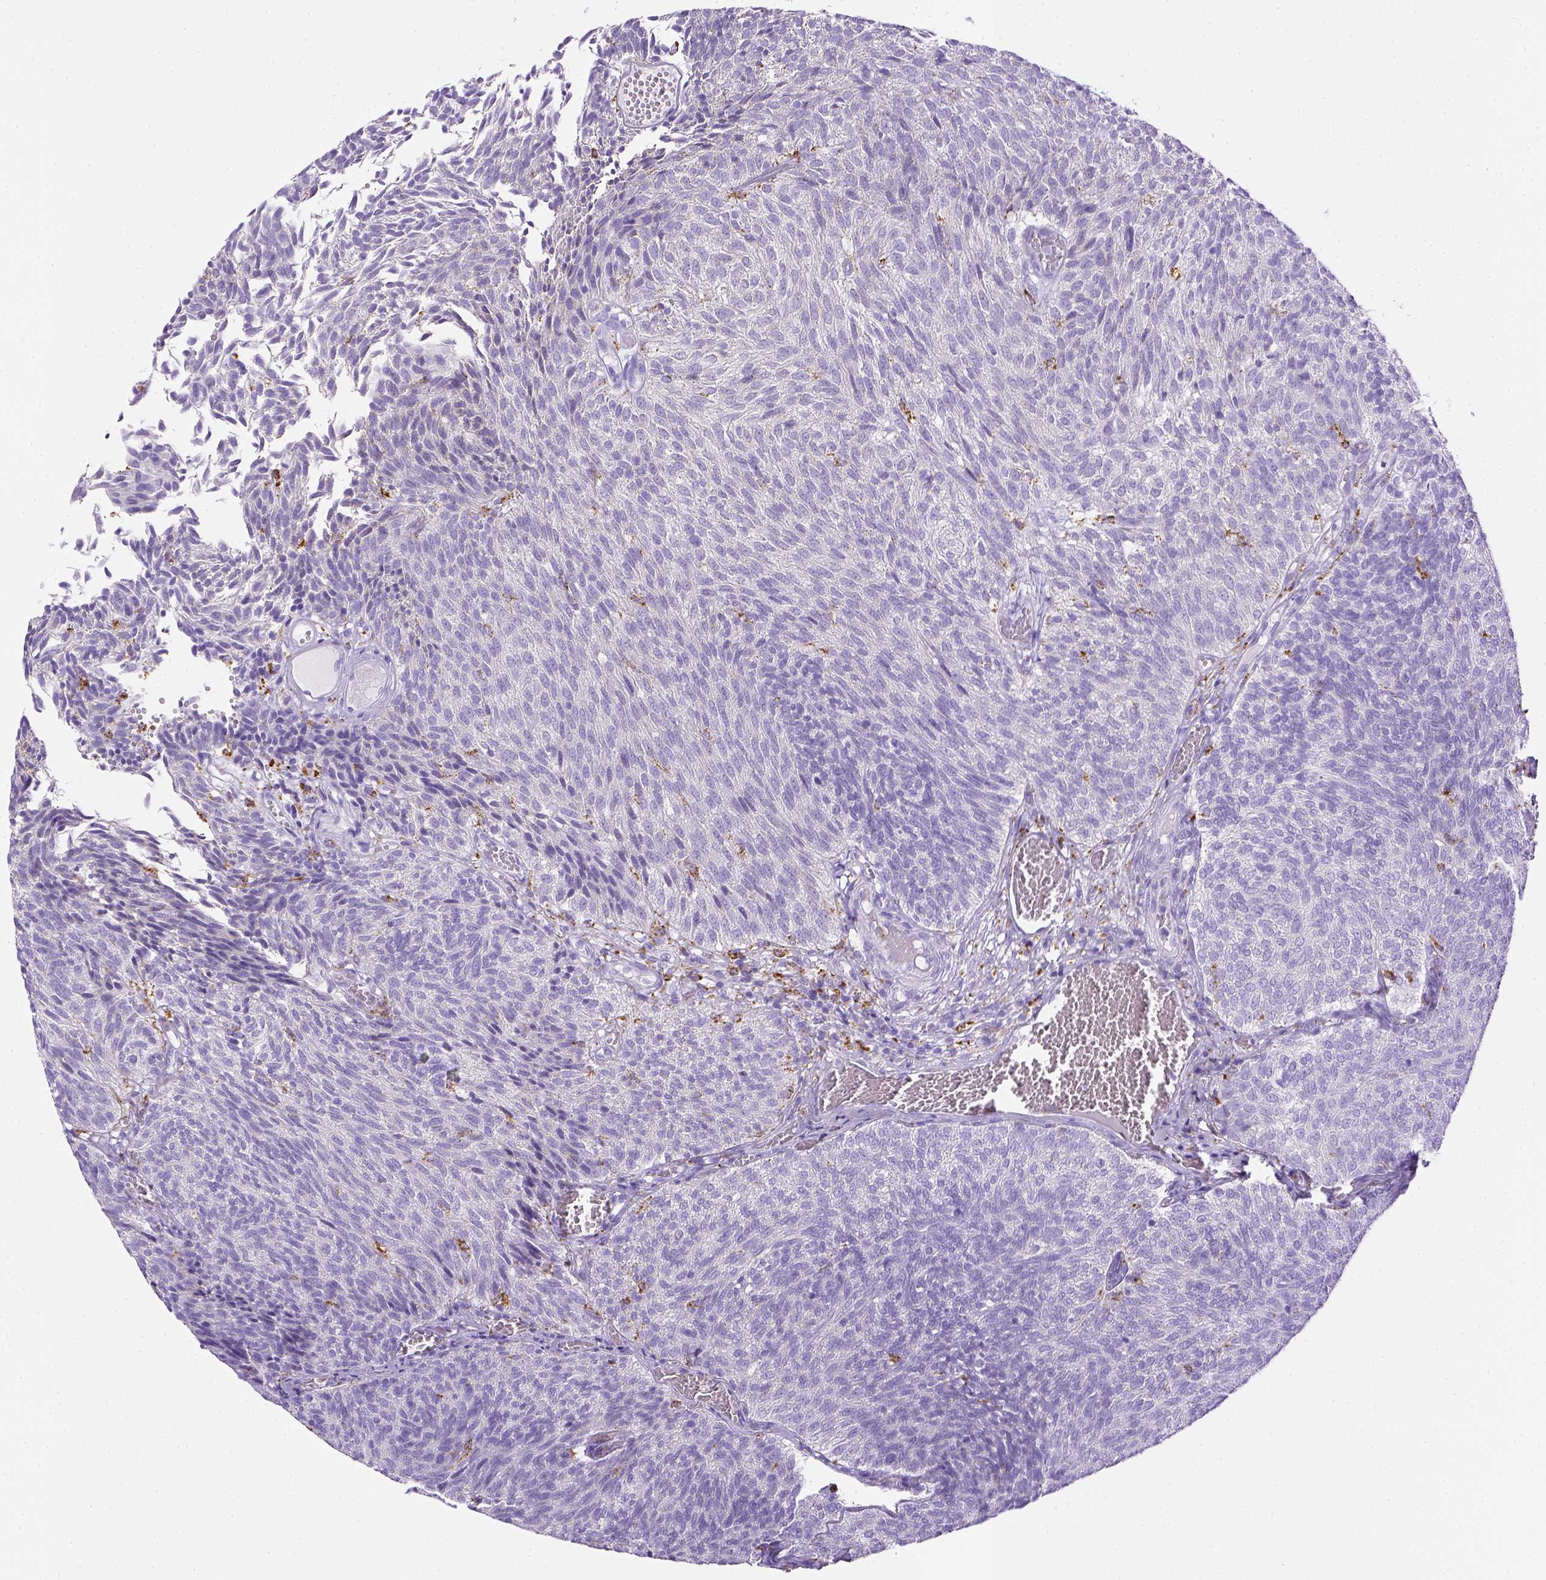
{"staining": {"intensity": "negative", "quantity": "none", "location": "none"}, "tissue": "urothelial cancer", "cell_type": "Tumor cells", "image_type": "cancer", "snomed": [{"axis": "morphology", "description": "Urothelial carcinoma, Low grade"}, {"axis": "topography", "description": "Urinary bladder"}], "caption": "Immunohistochemistry image of neoplastic tissue: urothelial carcinoma (low-grade) stained with DAB (3,3'-diaminobenzidine) reveals no significant protein positivity in tumor cells.", "gene": "CD68", "patient": {"sex": "male", "age": 77}}